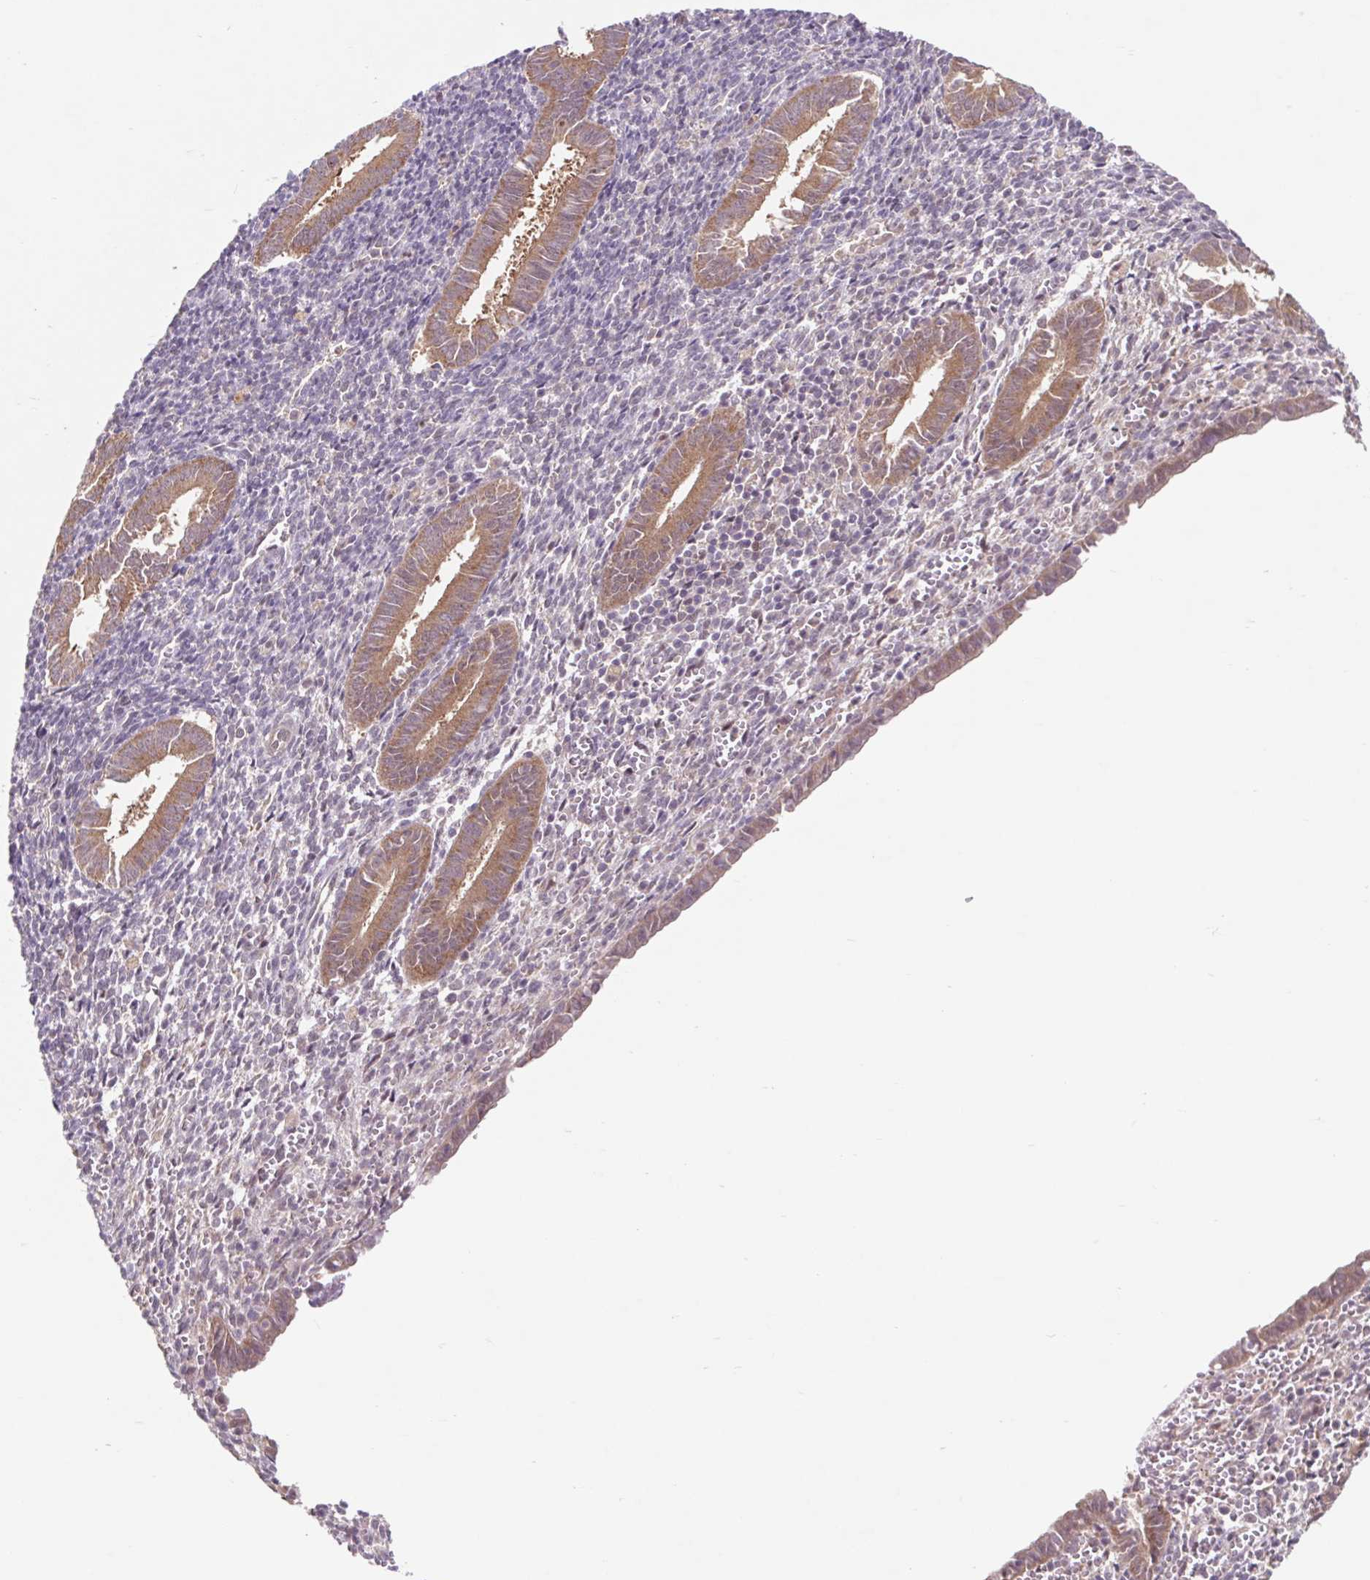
{"staining": {"intensity": "negative", "quantity": "none", "location": "none"}, "tissue": "endometrium", "cell_type": "Cells in endometrial stroma", "image_type": "normal", "snomed": [{"axis": "morphology", "description": "Normal tissue, NOS"}, {"axis": "topography", "description": "Endometrium"}], "caption": "This is a histopathology image of immunohistochemistry (IHC) staining of normal endometrium, which shows no staining in cells in endometrial stroma.", "gene": "HFE", "patient": {"sex": "female", "age": 25}}